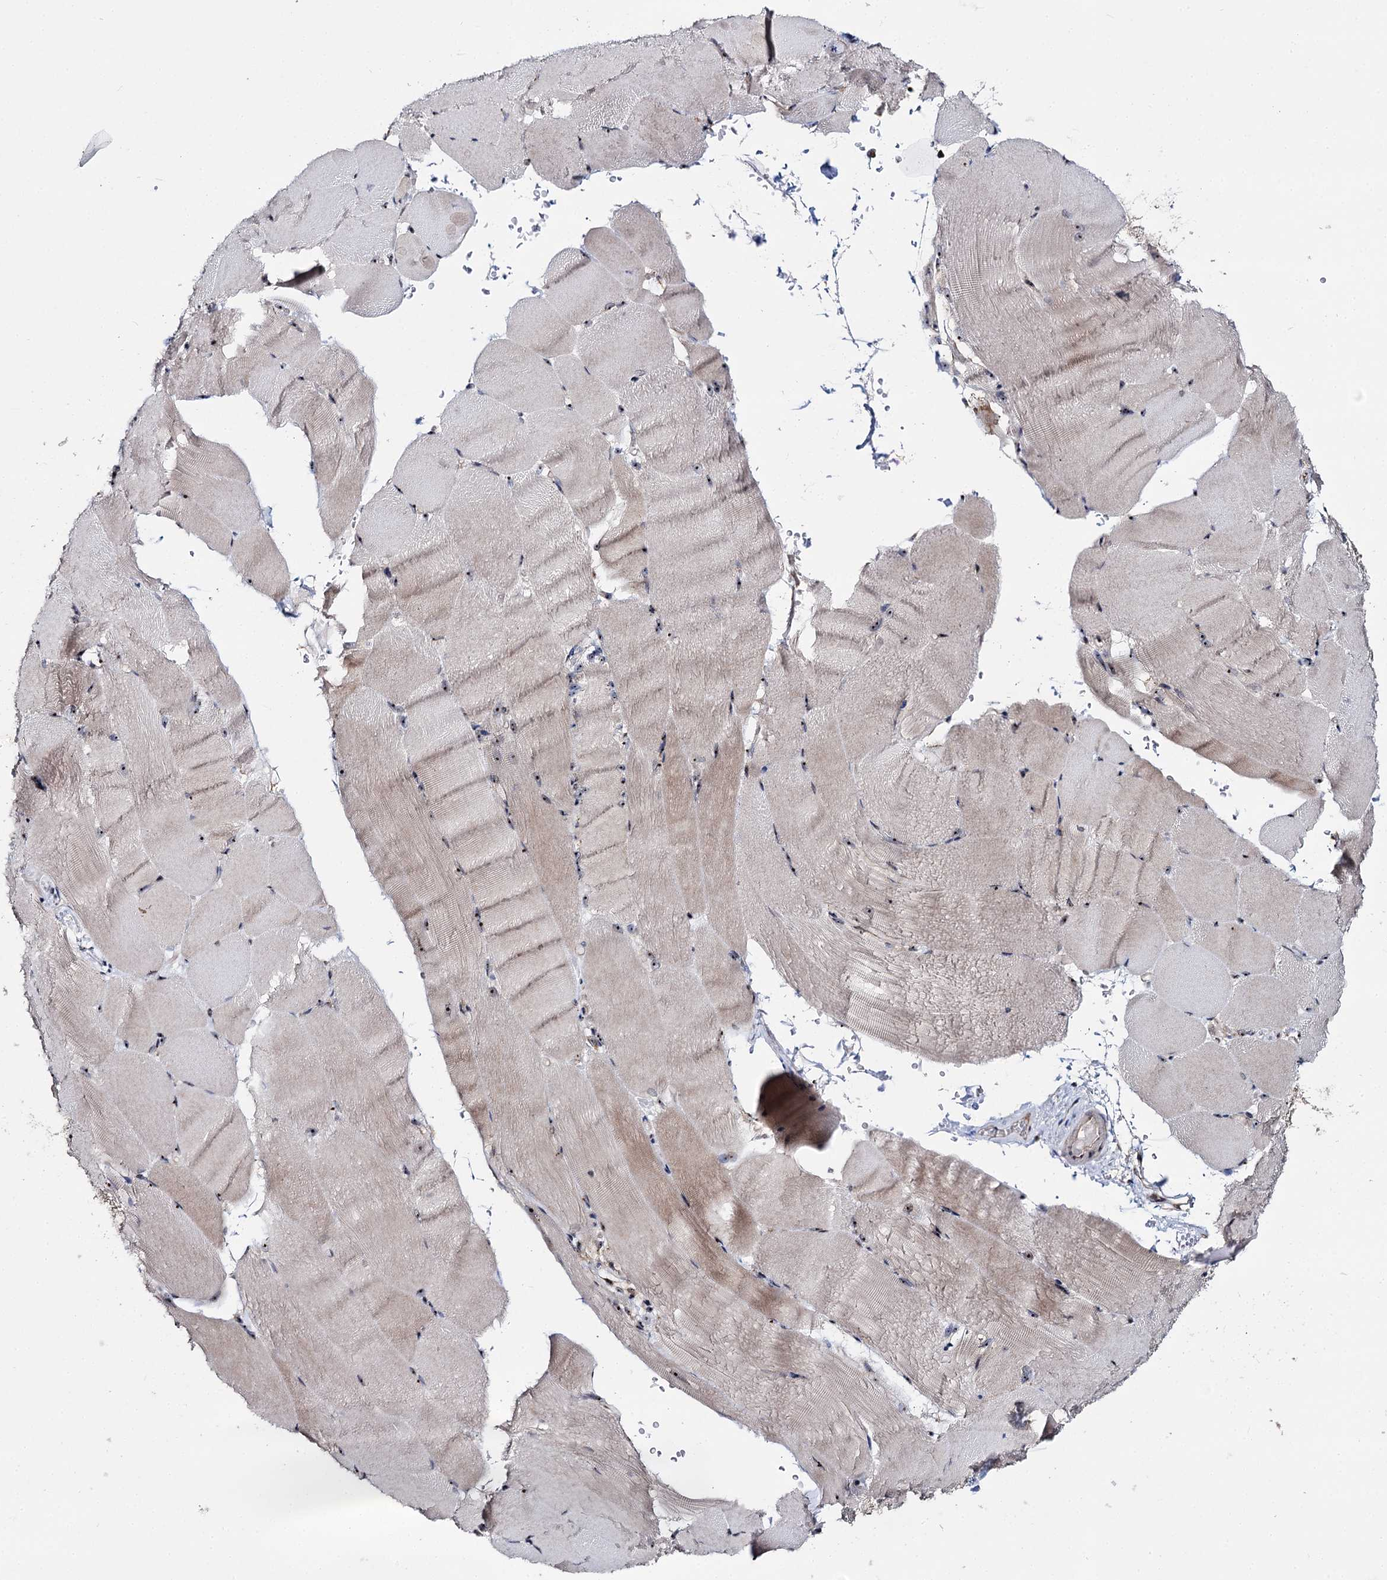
{"staining": {"intensity": "weak", "quantity": "25%-75%", "location": "cytoplasmic/membranous,nuclear"}, "tissue": "skeletal muscle", "cell_type": "Myocytes", "image_type": "normal", "snomed": [{"axis": "morphology", "description": "Normal tissue, NOS"}, {"axis": "topography", "description": "Skeletal muscle"}, {"axis": "topography", "description": "Parathyroid gland"}], "caption": "A photomicrograph of human skeletal muscle stained for a protein reveals weak cytoplasmic/membranous,nuclear brown staining in myocytes. (DAB (3,3'-diaminobenzidine) IHC with brightfield microscopy, high magnification).", "gene": "SUPT20H", "patient": {"sex": "female", "age": 37}}